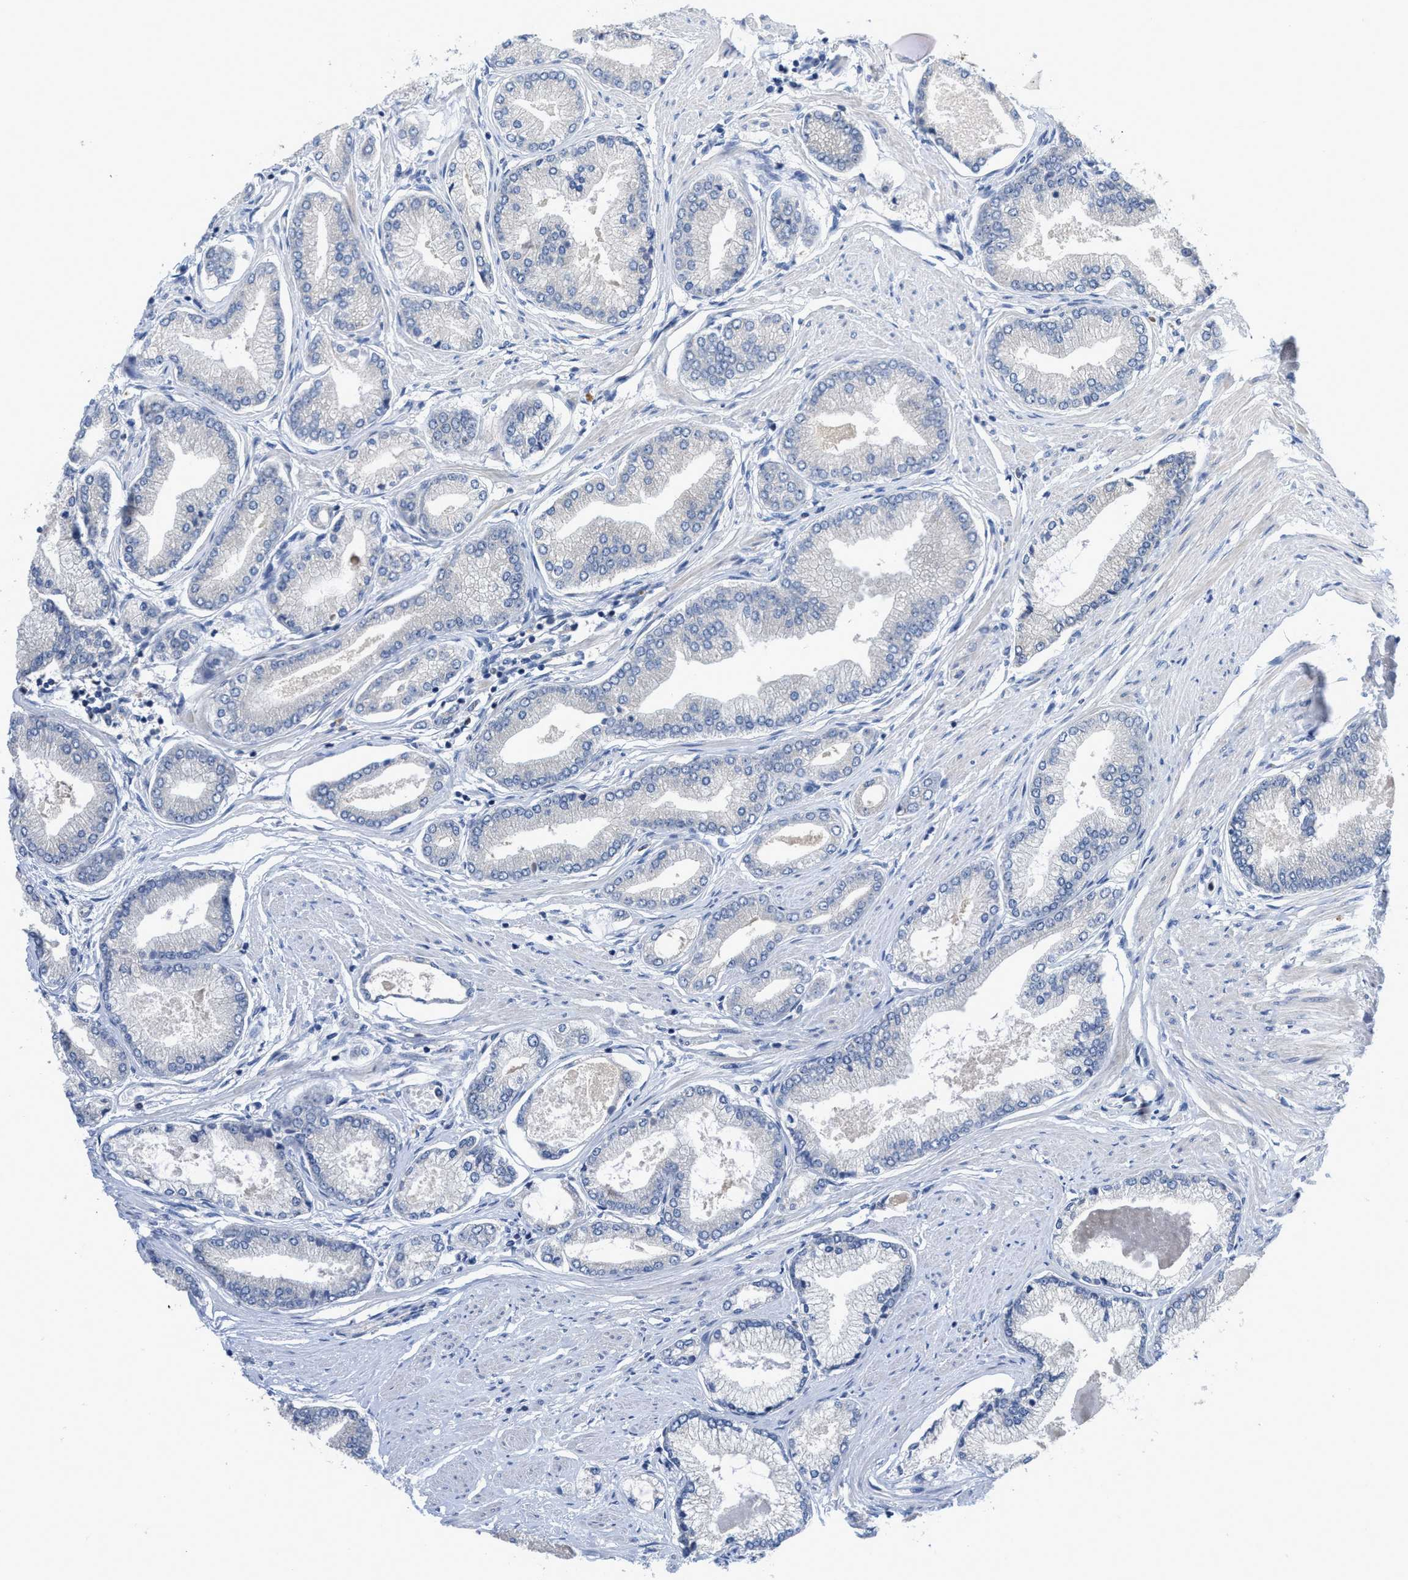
{"staining": {"intensity": "negative", "quantity": "none", "location": "none"}, "tissue": "prostate cancer", "cell_type": "Tumor cells", "image_type": "cancer", "snomed": [{"axis": "morphology", "description": "Adenocarcinoma, High grade"}, {"axis": "topography", "description": "Prostate"}], "caption": "The micrograph demonstrates no staining of tumor cells in adenocarcinoma (high-grade) (prostate). The staining is performed using DAB (3,3'-diaminobenzidine) brown chromogen with nuclei counter-stained in using hematoxylin.", "gene": "LDAF1", "patient": {"sex": "male", "age": 61}}